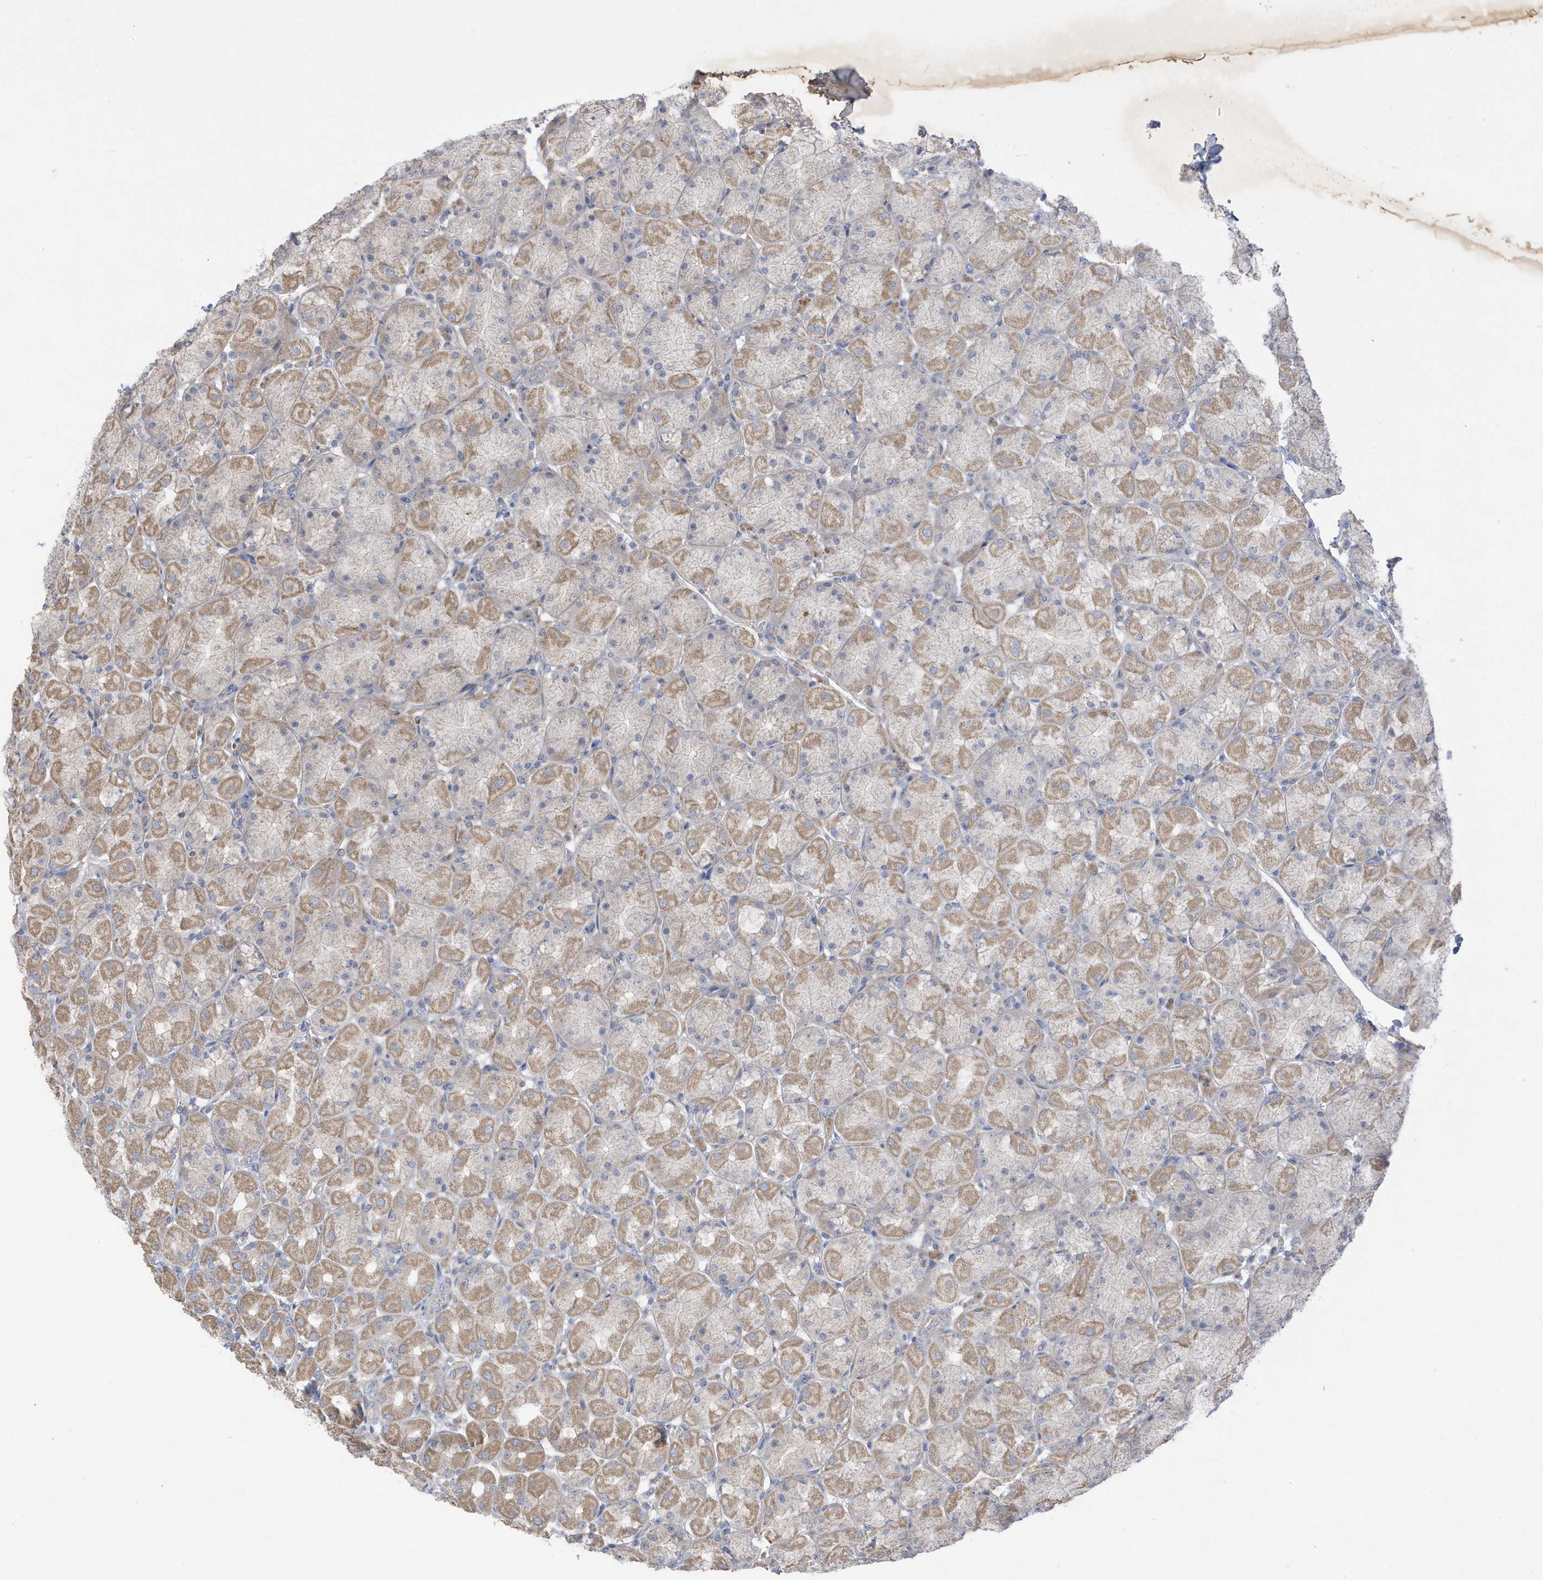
{"staining": {"intensity": "moderate", "quantity": "25%-75%", "location": "cytoplasmic/membranous"}, "tissue": "stomach", "cell_type": "Glandular cells", "image_type": "normal", "snomed": [{"axis": "morphology", "description": "Normal tissue, NOS"}, {"axis": "topography", "description": "Stomach, upper"}], "caption": "Immunohistochemistry of unremarkable human stomach exhibits medium levels of moderate cytoplasmic/membranous positivity in about 25%-75% of glandular cells.", "gene": "ATP13A5", "patient": {"sex": "female", "age": 56}}